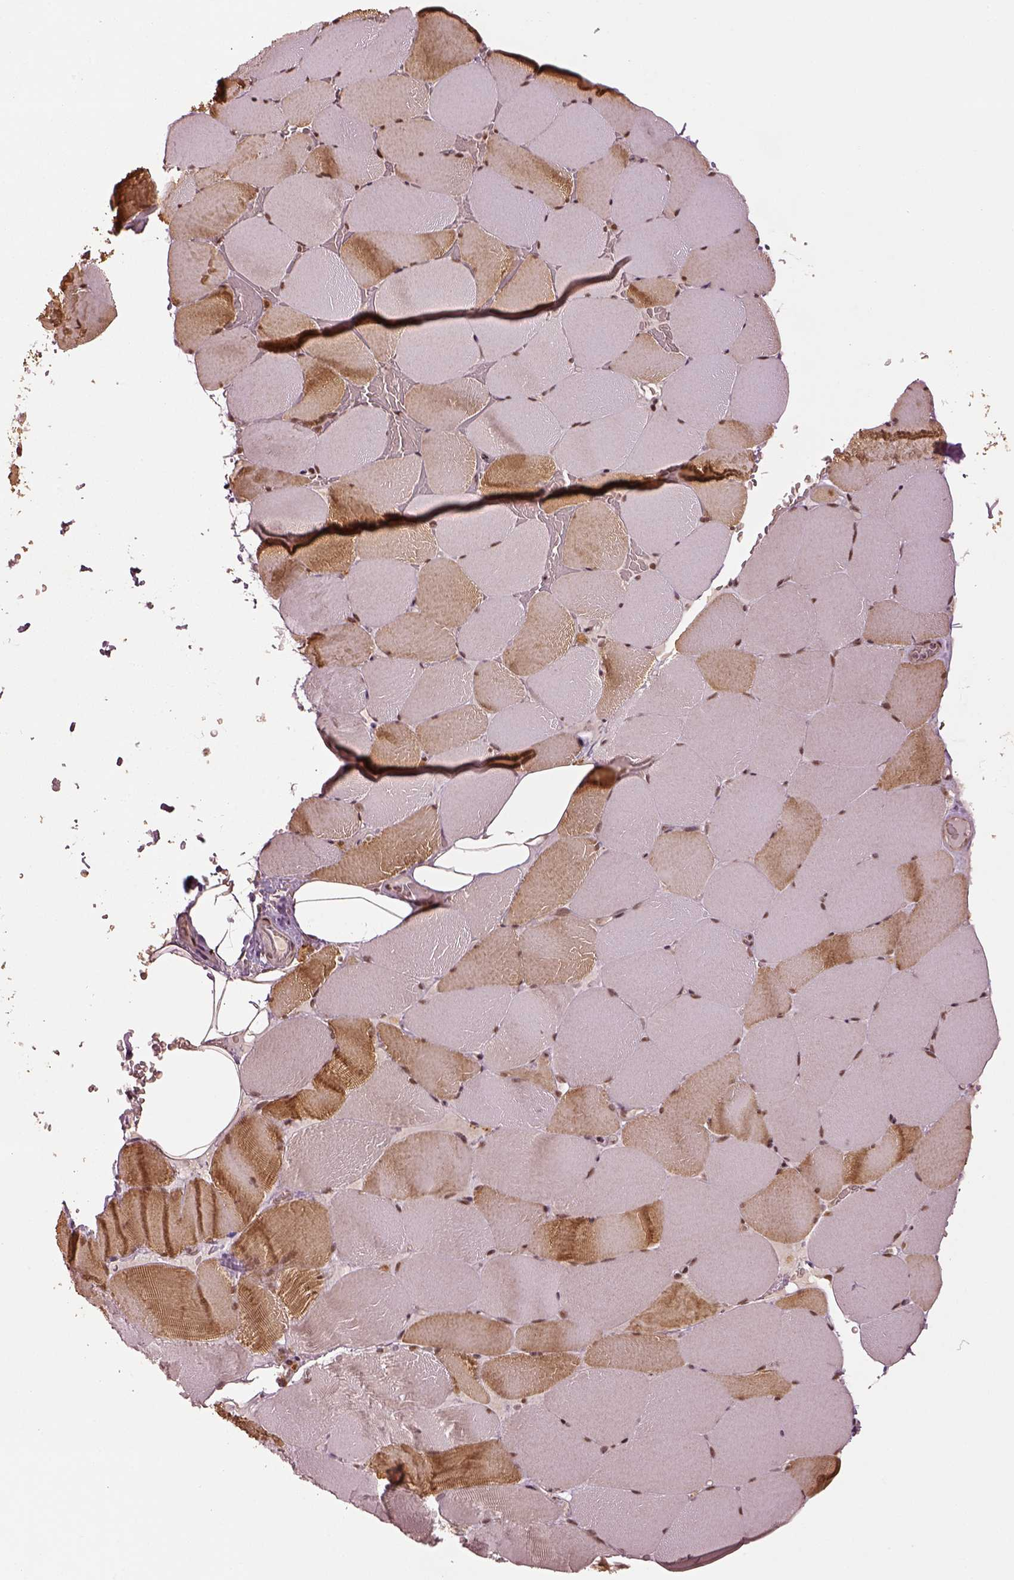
{"staining": {"intensity": "moderate", "quantity": ">75%", "location": "cytoplasmic/membranous,nuclear"}, "tissue": "skeletal muscle", "cell_type": "Myocytes", "image_type": "normal", "snomed": [{"axis": "morphology", "description": "Normal tissue, NOS"}, {"axis": "topography", "description": "Skeletal muscle"}], "caption": "Moderate cytoplasmic/membranous,nuclear expression is identified in about >75% of myocytes in normal skeletal muscle.", "gene": "BRD9", "patient": {"sex": "female", "age": 37}}